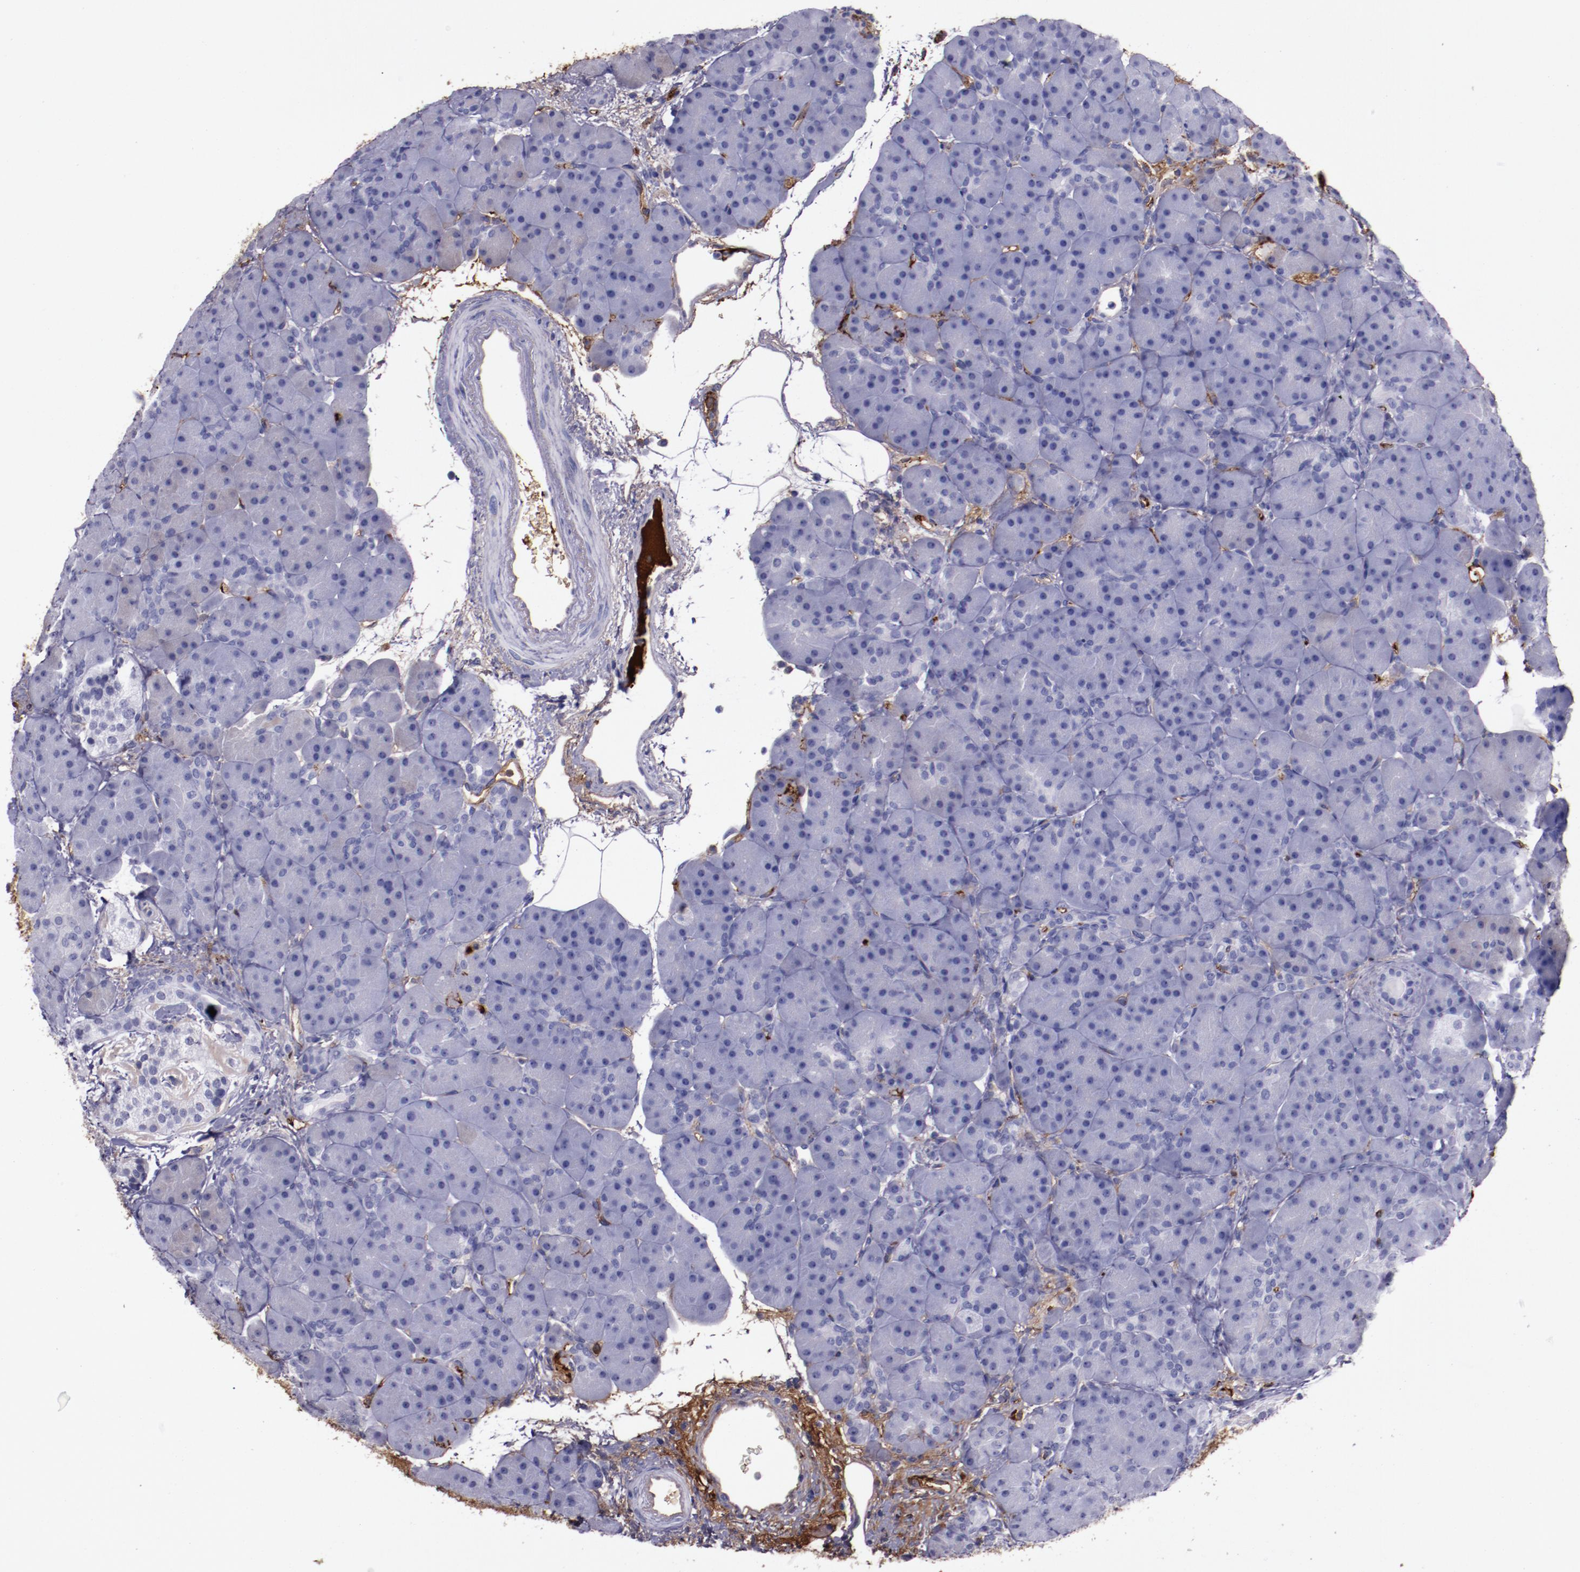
{"staining": {"intensity": "weak", "quantity": "<25%", "location": "cytoplasmic/membranous"}, "tissue": "pancreas", "cell_type": "Exocrine glandular cells", "image_type": "normal", "snomed": [{"axis": "morphology", "description": "Normal tissue, NOS"}, {"axis": "topography", "description": "Pancreas"}], "caption": "Immunohistochemistry histopathology image of unremarkable pancreas: pancreas stained with DAB shows no significant protein expression in exocrine glandular cells.", "gene": "A2M", "patient": {"sex": "male", "age": 66}}